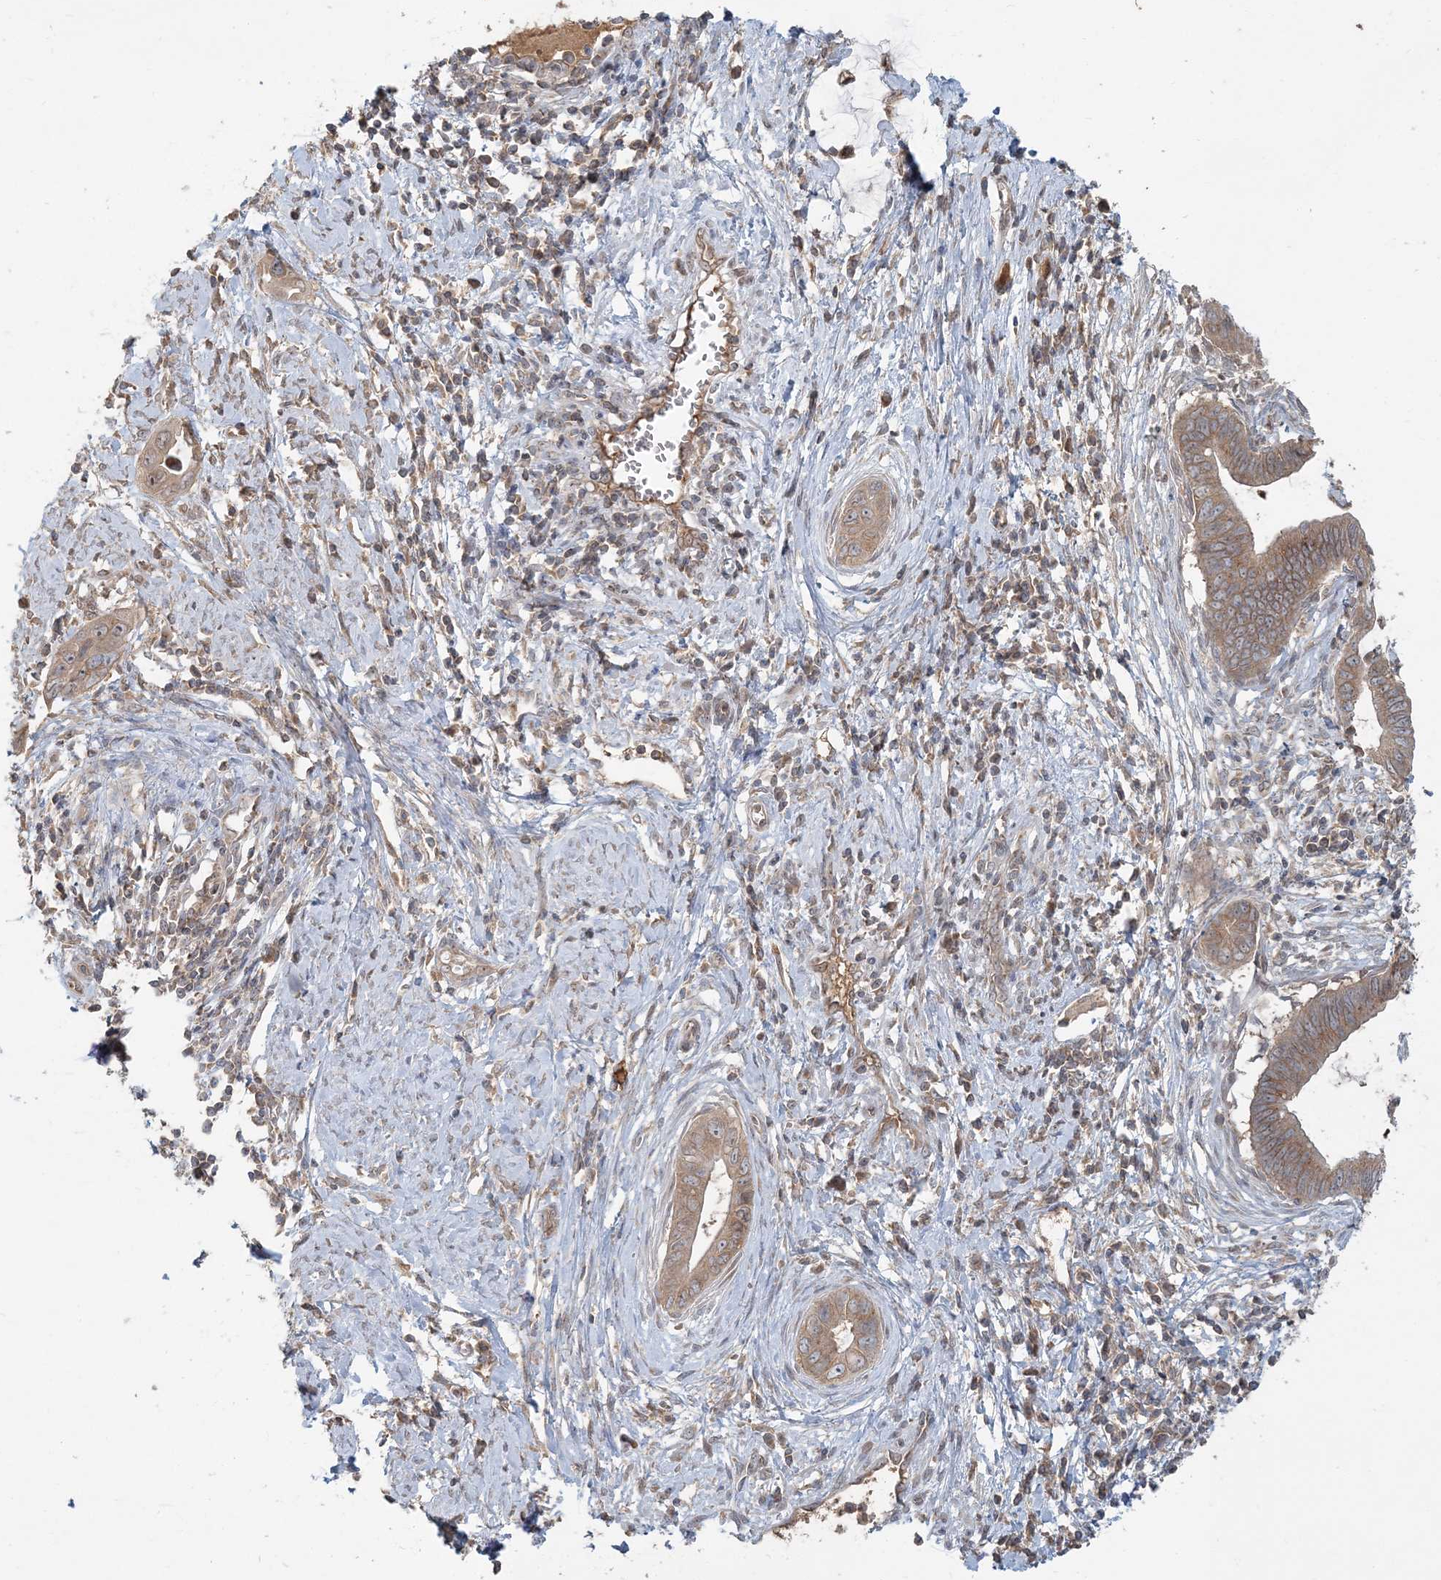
{"staining": {"intensity": "moderate", "quantity": ">75%", "location": "cytoplasmic/membranous"}, "tissue": "cervical cancer", "cell_type": "Tumor cells", "image_type": "cancer", "snomed": [{"axis": "morphology", "description": "Adenocarcinoma, NOS"}, {"axis": "topography", "description": "Cervix"}], "caption": "Immunohistochemistry micrograph of cervical cancer stained for a protein (brown), which reveals medium levels of moderate cytoplasmic/membranous positivity in about >75% of tumor cells.", "gene": "AP1AR", "patient": {"sex": "female", "age": 44}}